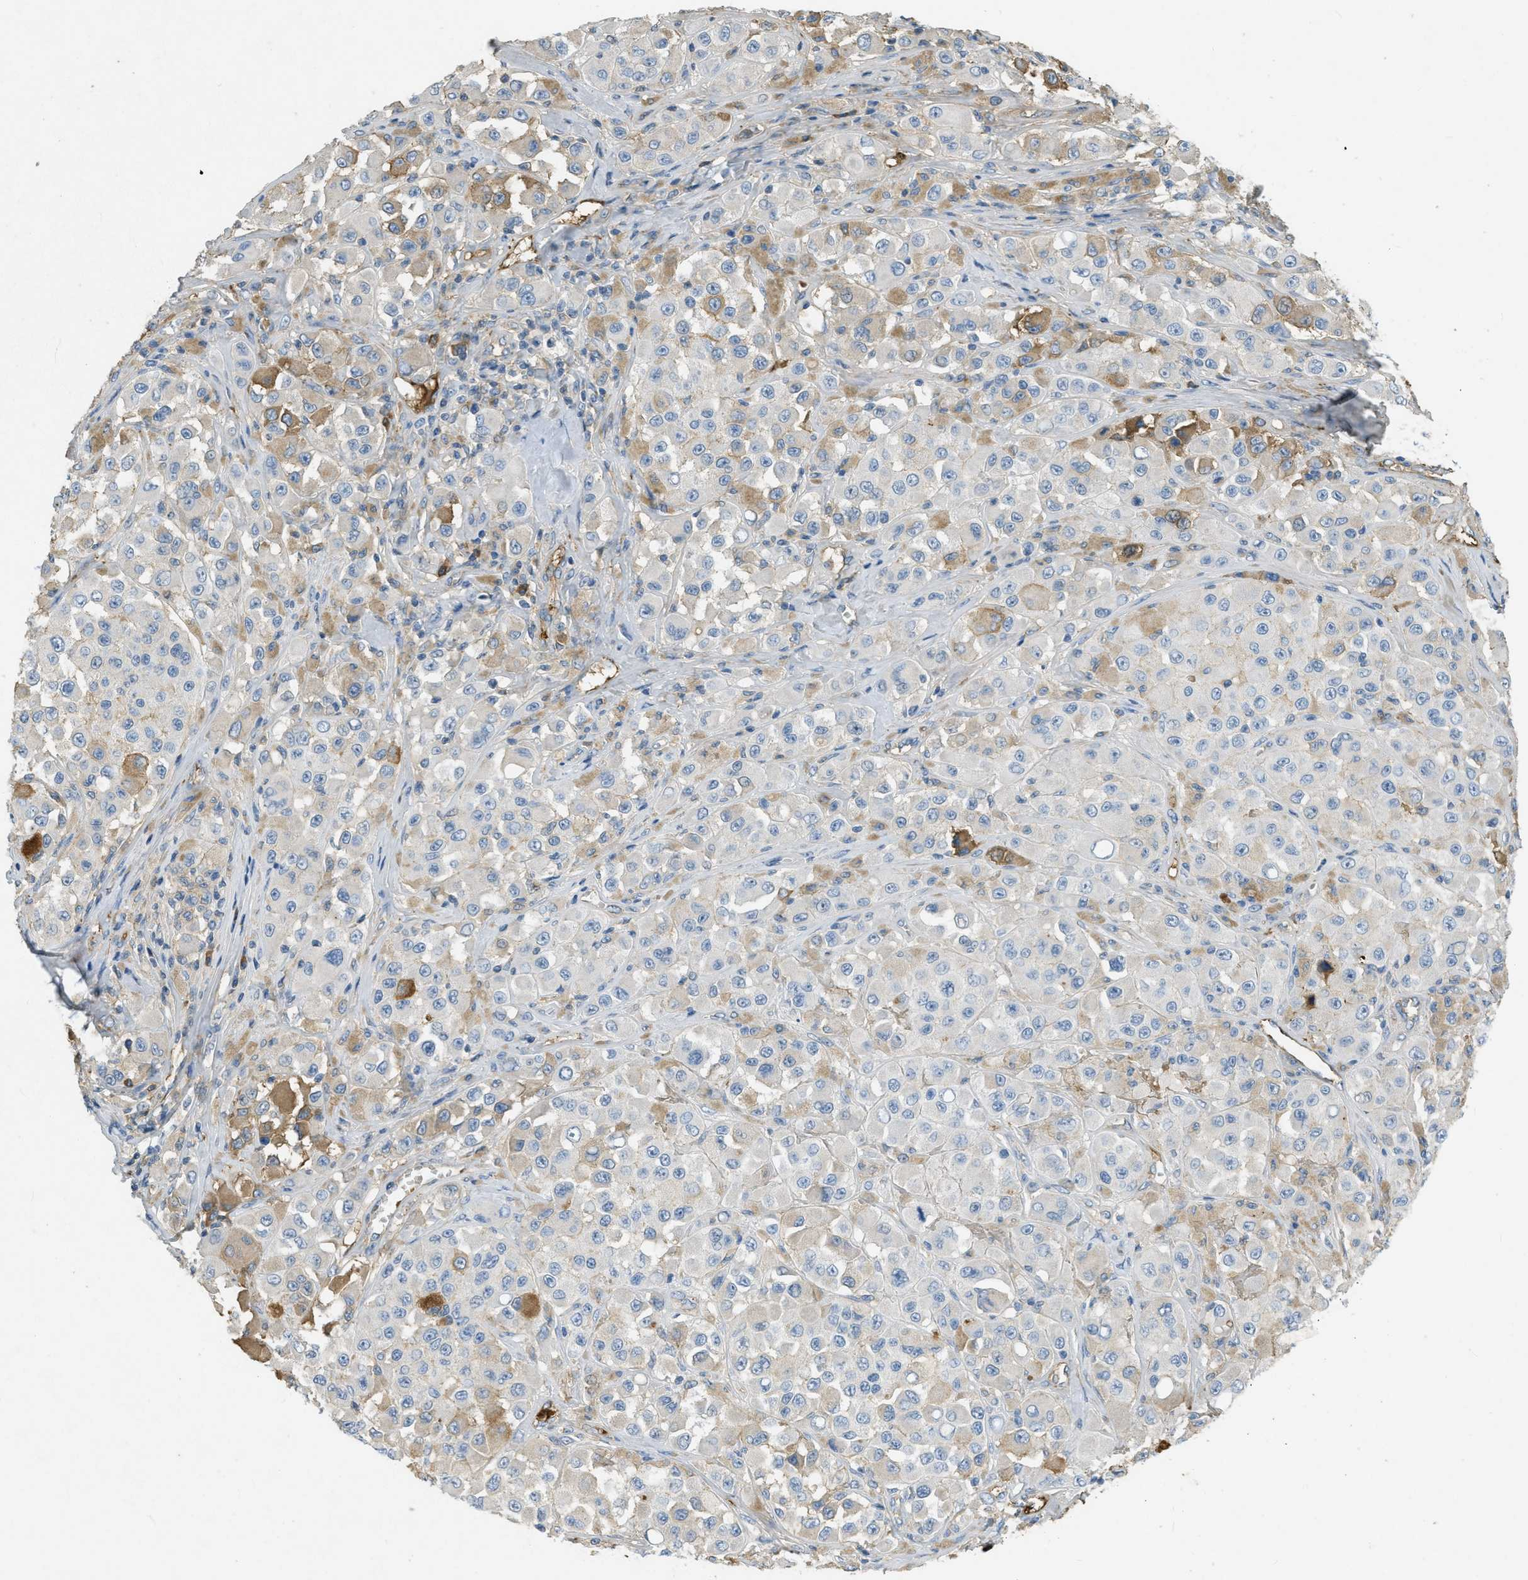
{"staining": {"intensity": "weak", "quantity": ">75%", "location": "cytoplasmic/membranous"}, "tissue": "melanoma", "cell_type": "Tumor cells", "image_type": "cancer", "snomed": [{"axis": "morphology", "description": "Malignant melanoma, NOS"}, {"axis": "topography", "description": "Skin"}], "caption": "Melanoma stained for a protein (brown) exhibits weak cytoplasmic/membranous positive expression in about >75% of tumor cells.", "gene": "PRTN3", "patient": {"sex": "male", "age": 84}}